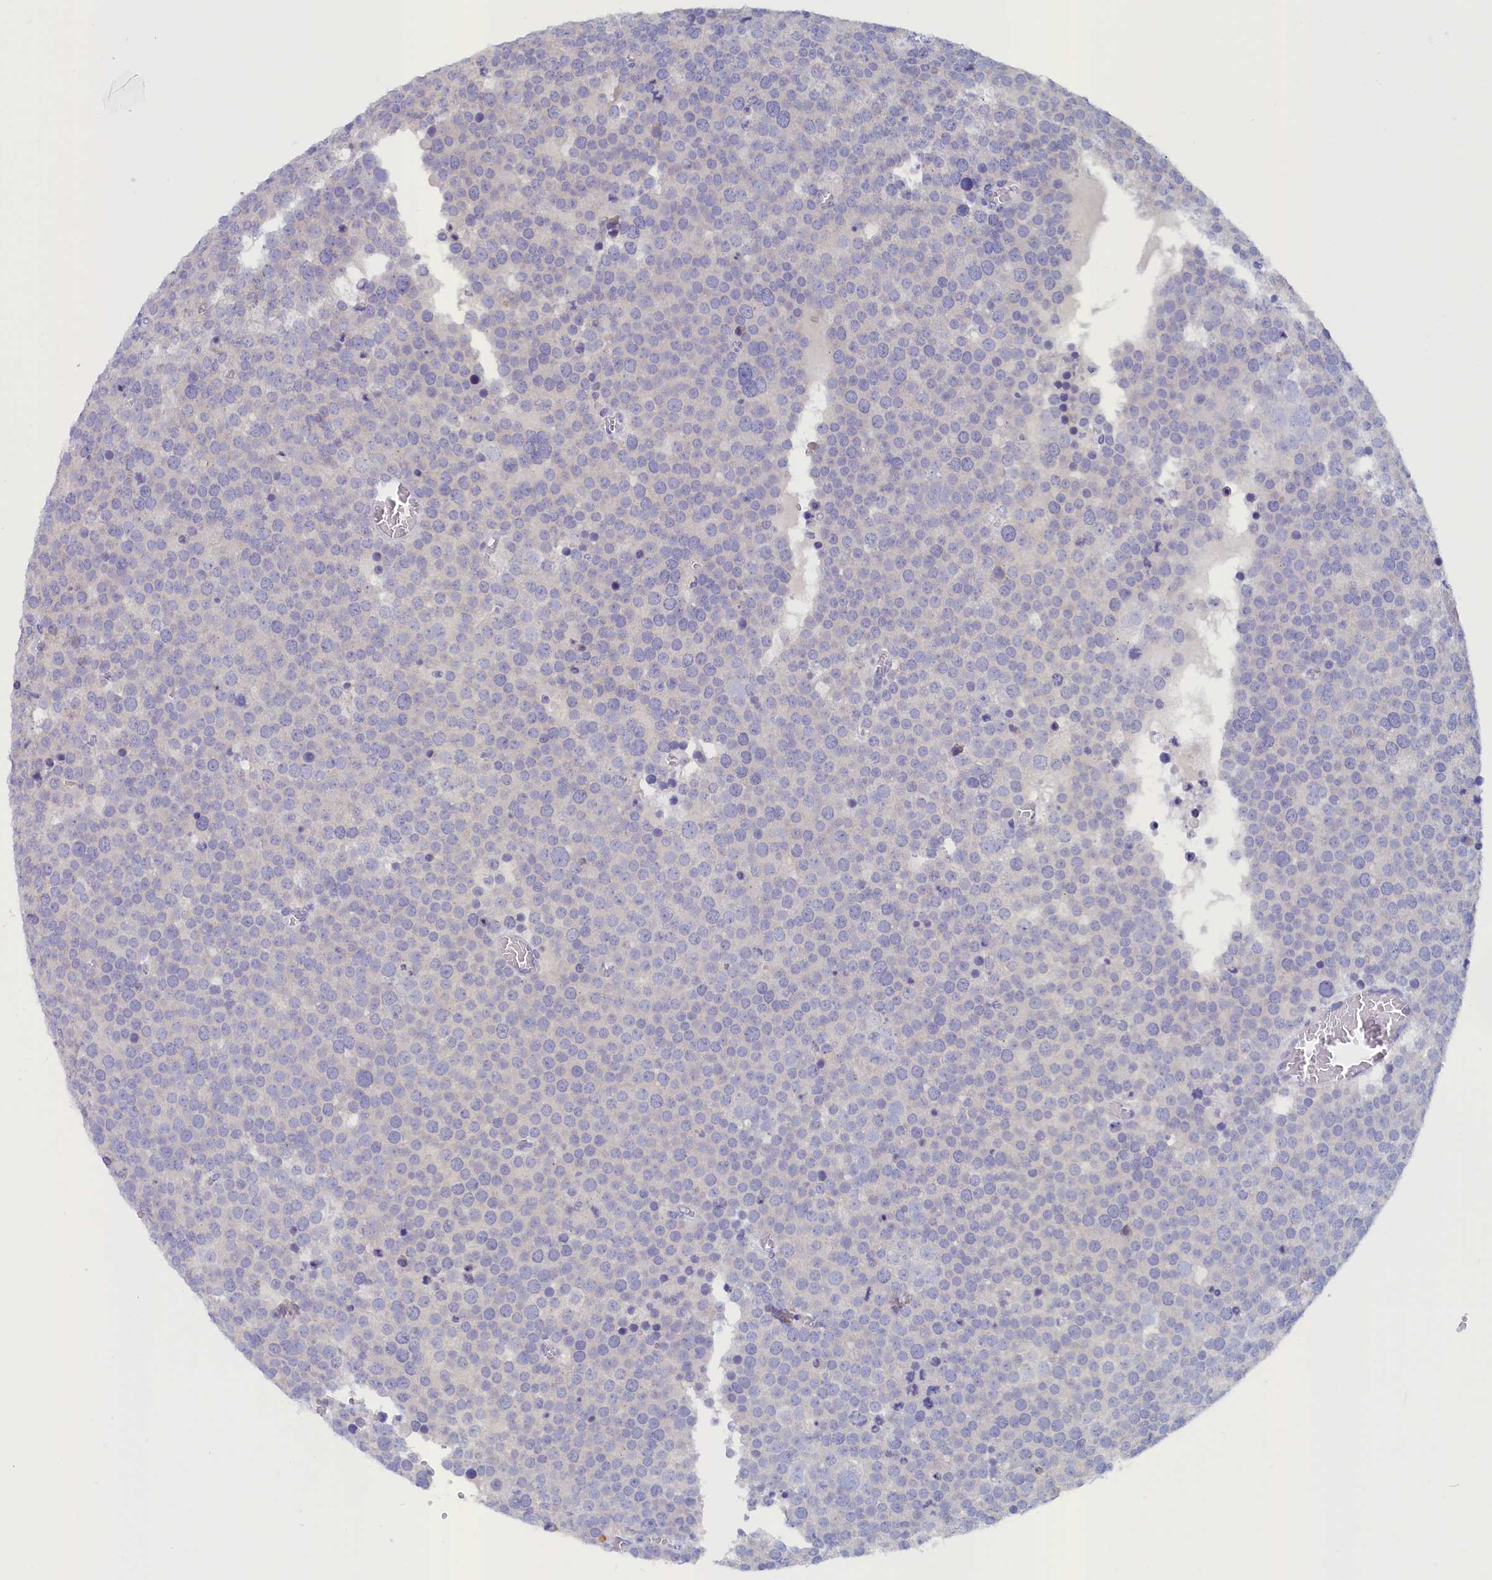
{"staining": {"intensity": "negative", "quantity": "none", "location": "none"}, "tissue": "testis cancer", "cell_type": "Tumor cells", "image_type": "cancer", "snomed": [{"axis": "morphology", "description": "Normal tissue, NOS"}, {"axis": "morphology", "description": "Seminoma, NOS"}, {"axis": "topography", "description": "Testis"}], "caption": "There is no significant positivity in tumor cells of seminoma (testis). Nuclei are stained in blue.", "gene": "ANKRD2", "patient": {"sex": "male", "age": 71}}